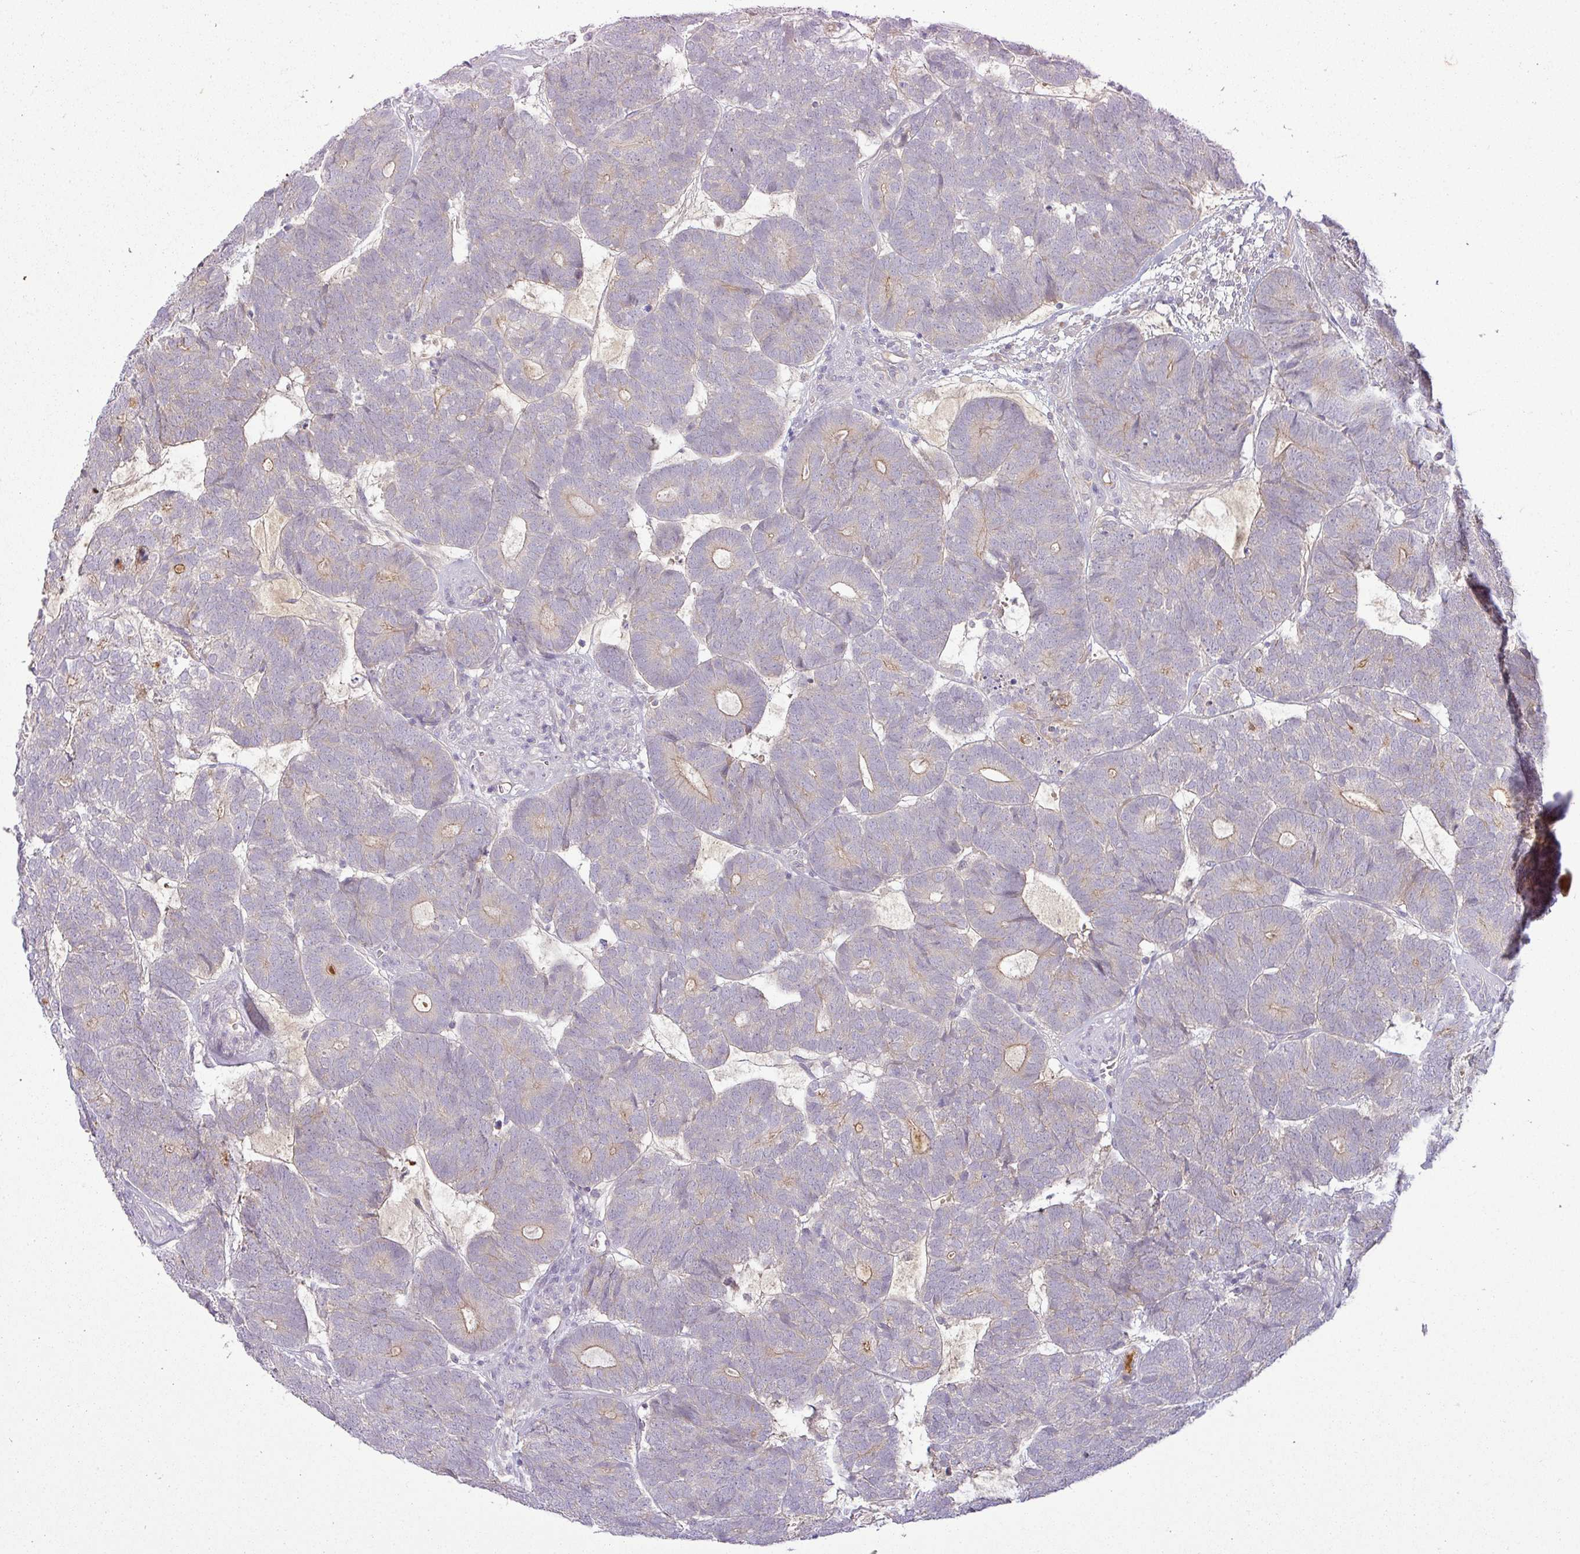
{"staining": {"intensity": "weak", "quantity": "<25%", "location": "cytoplasmic/membranous"}, "tissue": "head and neck cancer", "cell_type": "Tumor cells", "image_type": "cancer", "snomed": [{"axis": "morphology", "description": "Adenocarcinoma, NOS"}, {"axis": "topography", "description": "Head-Neck"}], "caption": "The immunohistochemistry histopathology image has no significant staining in tumor cells of adenocarcinoma (head and neck) tissue. (DAB immunohistochemistry, high magnification).", "gene": "APOM", "patient": {"sex": "female", "age": 81}}